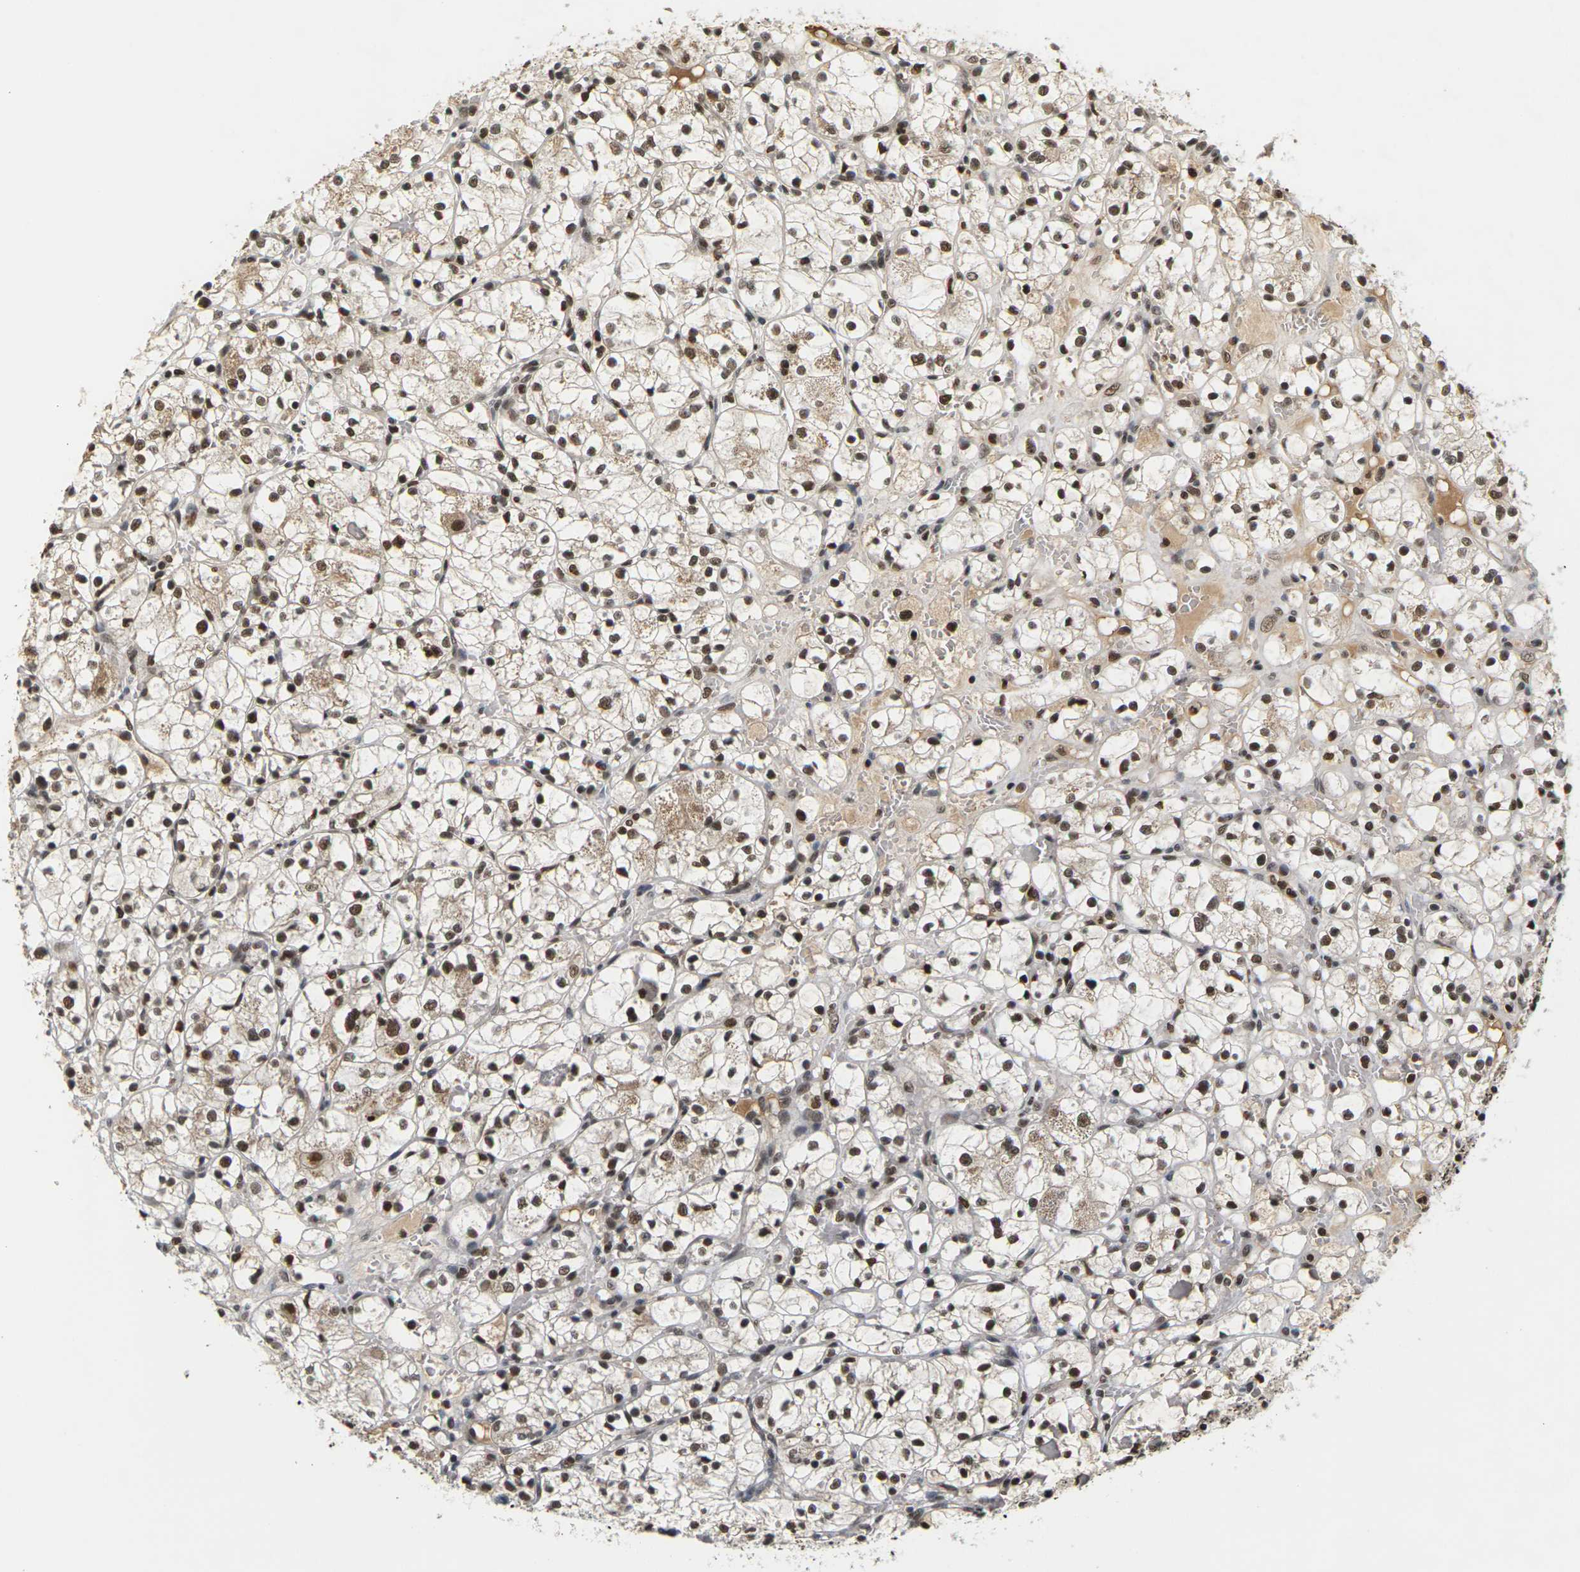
{"staining": {"intensity": "strong", "quantity": ">75%", "location": "cytoplasmic/membranous,nuclear"}, "tissue": "renal cancer", "cell_type": "Tumor cells", "image_type": "cancer", "snomed": [{"axis": "morphology", "description": "Adenocarcinoma, NOS"}, {"axis": "topography", "description": "Kidney"}], "caption": "Renal adenocarcinoma stained with a brown dye shows strong cytoplasmic/membranous and nuclear positive positivity in approximately >75% of tumor cells.", "gene": "NELFA", "patient": {"sex": "female", "age": 60}}